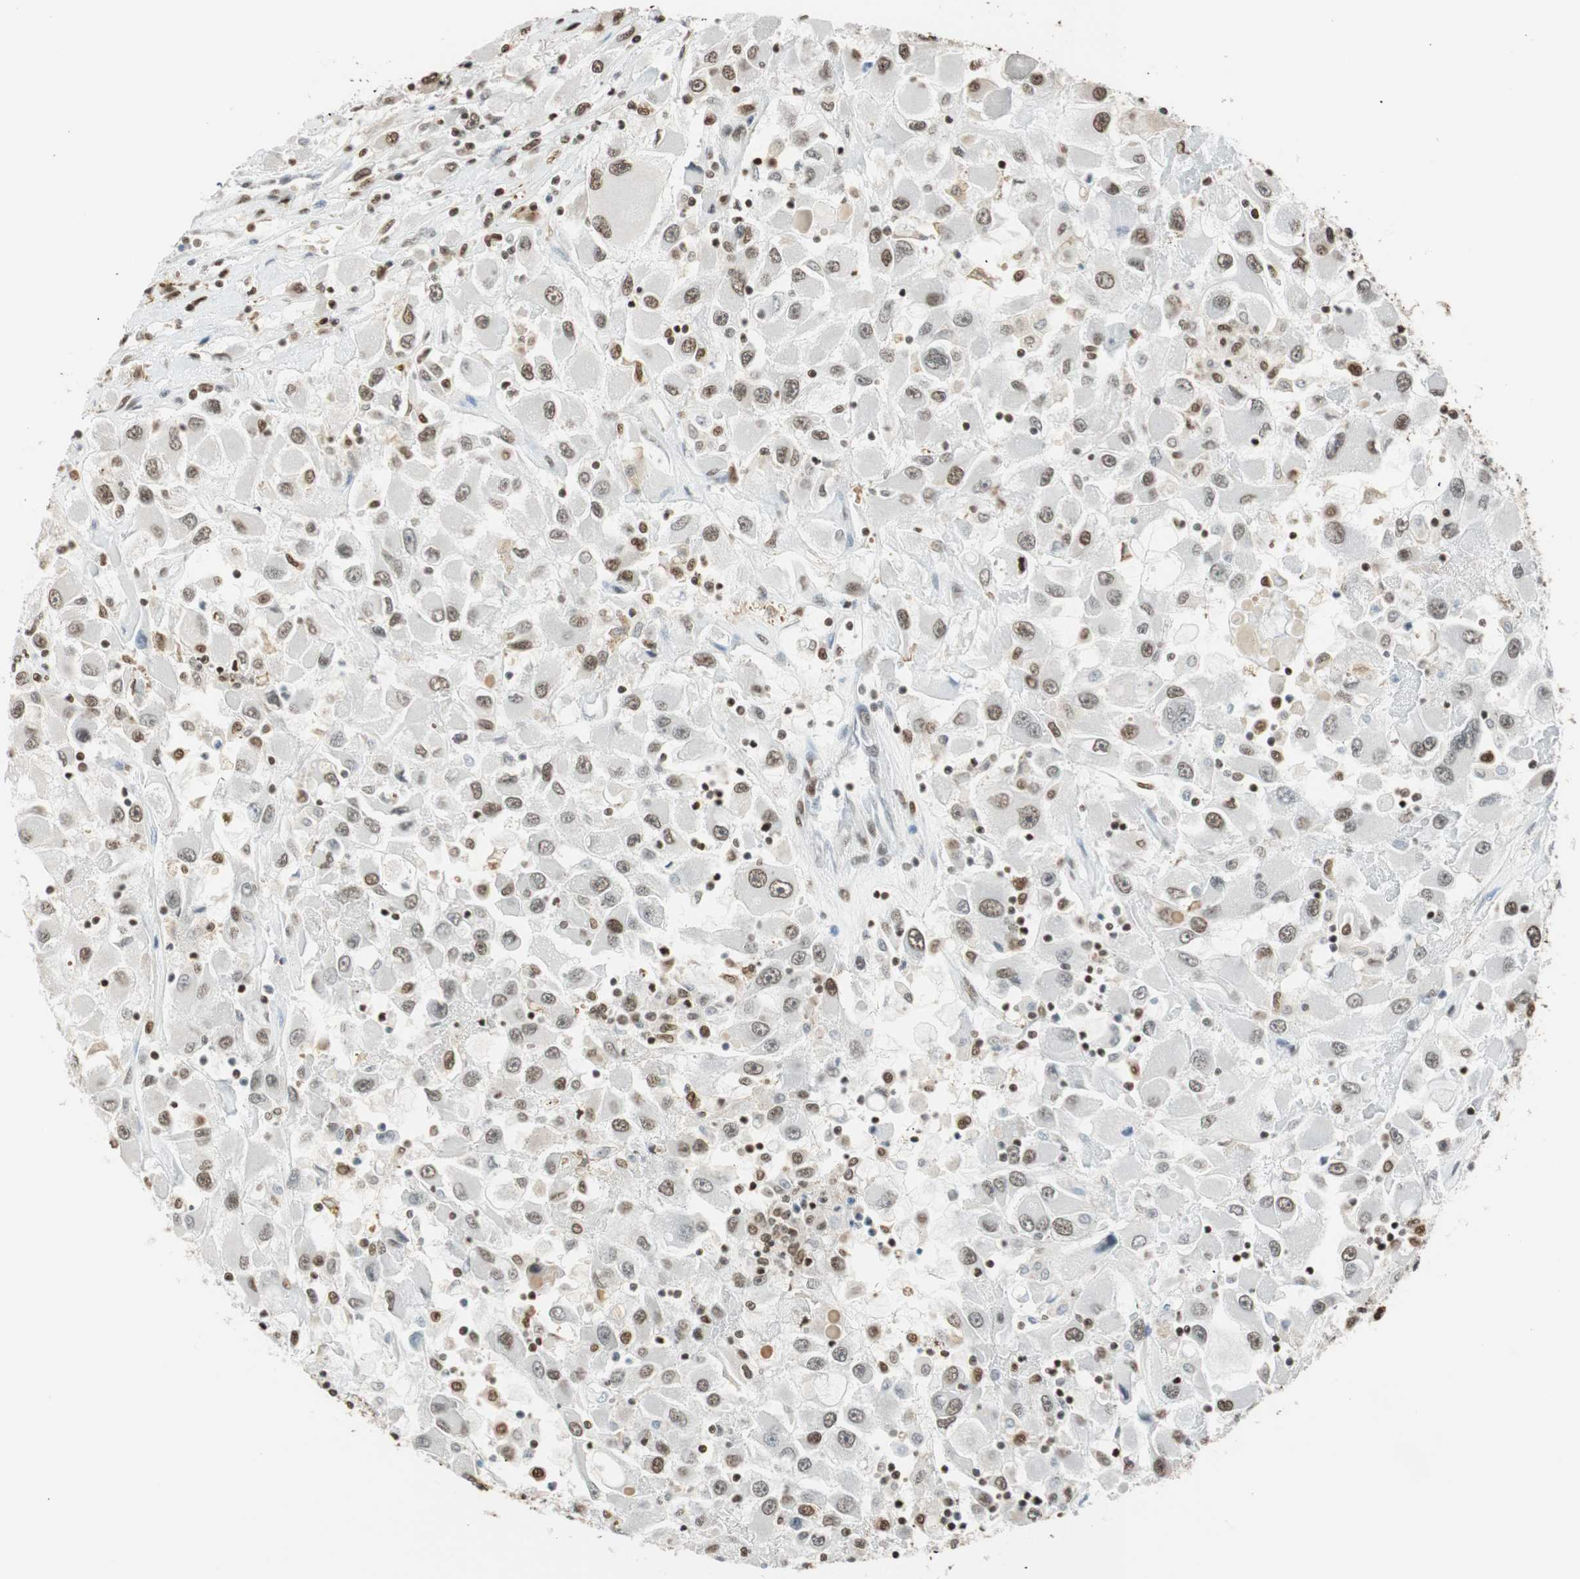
{"staining": {"intensity": "weak", "quantity": "25%-75%", "location": "nuclear"}, "tissue": "renal cancer", "cell_type": "Tumor cells", "image_type": "cancer", "snomed": [{"axis": "morphology", "description": "Adenocarcinoma, NOS"}, {"axis": "topography", "description": "Kidney"}], "caption": "Protein staining displays weak nuclear expression in approximately 25%-75% of tumor cells in renal adenocarcinoma. (brown staining indicates protein expression, while blue staining denotes nuclei).", "gene": "FANCG", "patient": {"sex": "female", "age": 52}}